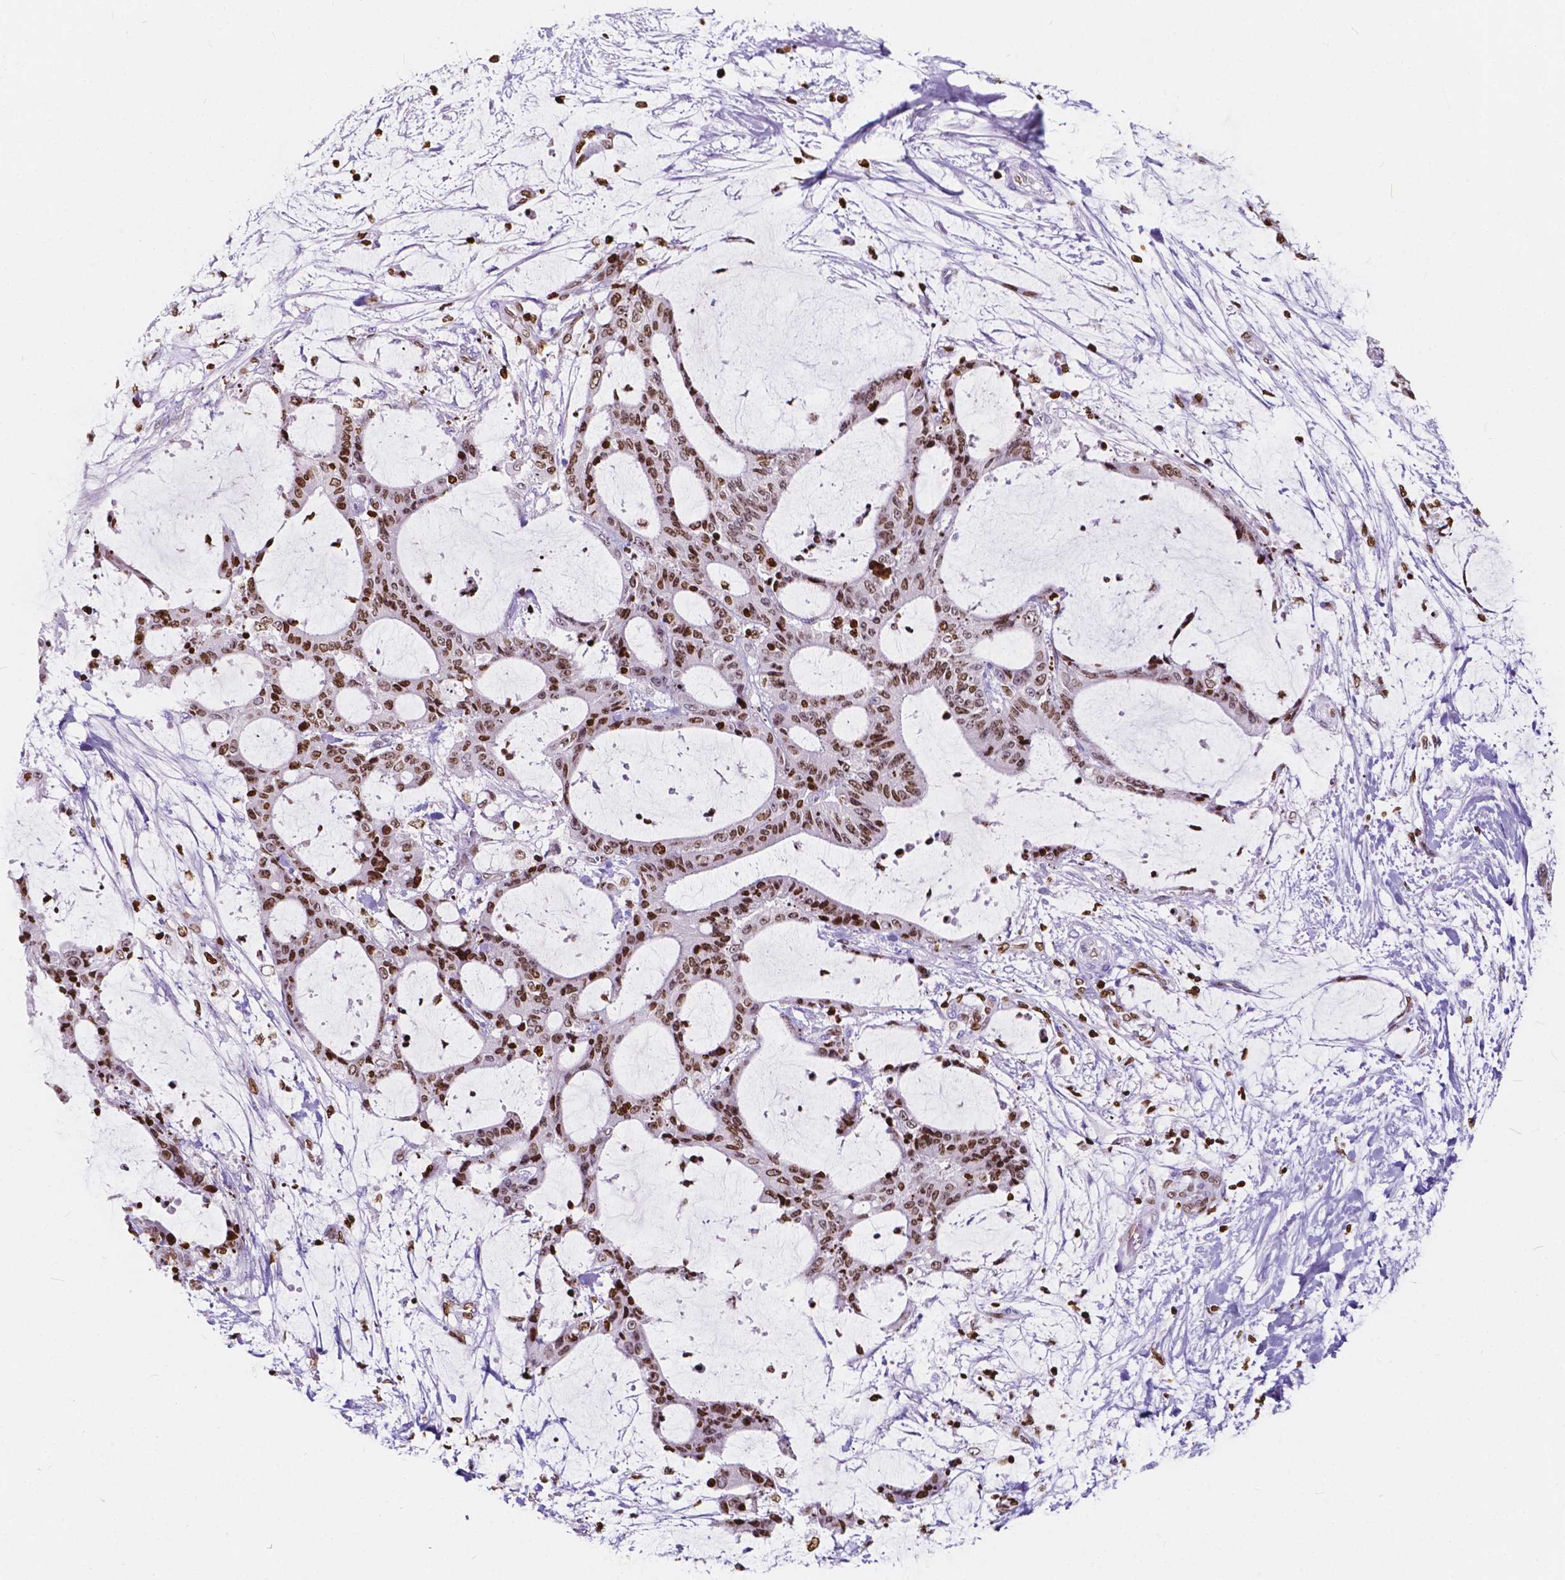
{"staining": {"intensity": "strong", "quantity": "25%-75%", "location": "nuclear"}, "tissue": "liver cancer", "cell_type": "Tumor cells", "image_type": "cancer", "snomed": [{"axis": "morphology", "description": "Cholangiocarcinoma"}, {"axis": "topography", "description": "Liver"}], "caption": "Brown immunohistochemical staining in cholangiocarcinoma (liver) reveals strong nuclear positivity in about 25%-75% of tumor cells.", "gene": "CBY3", "patient": {"sex": "female", "age": 73}}